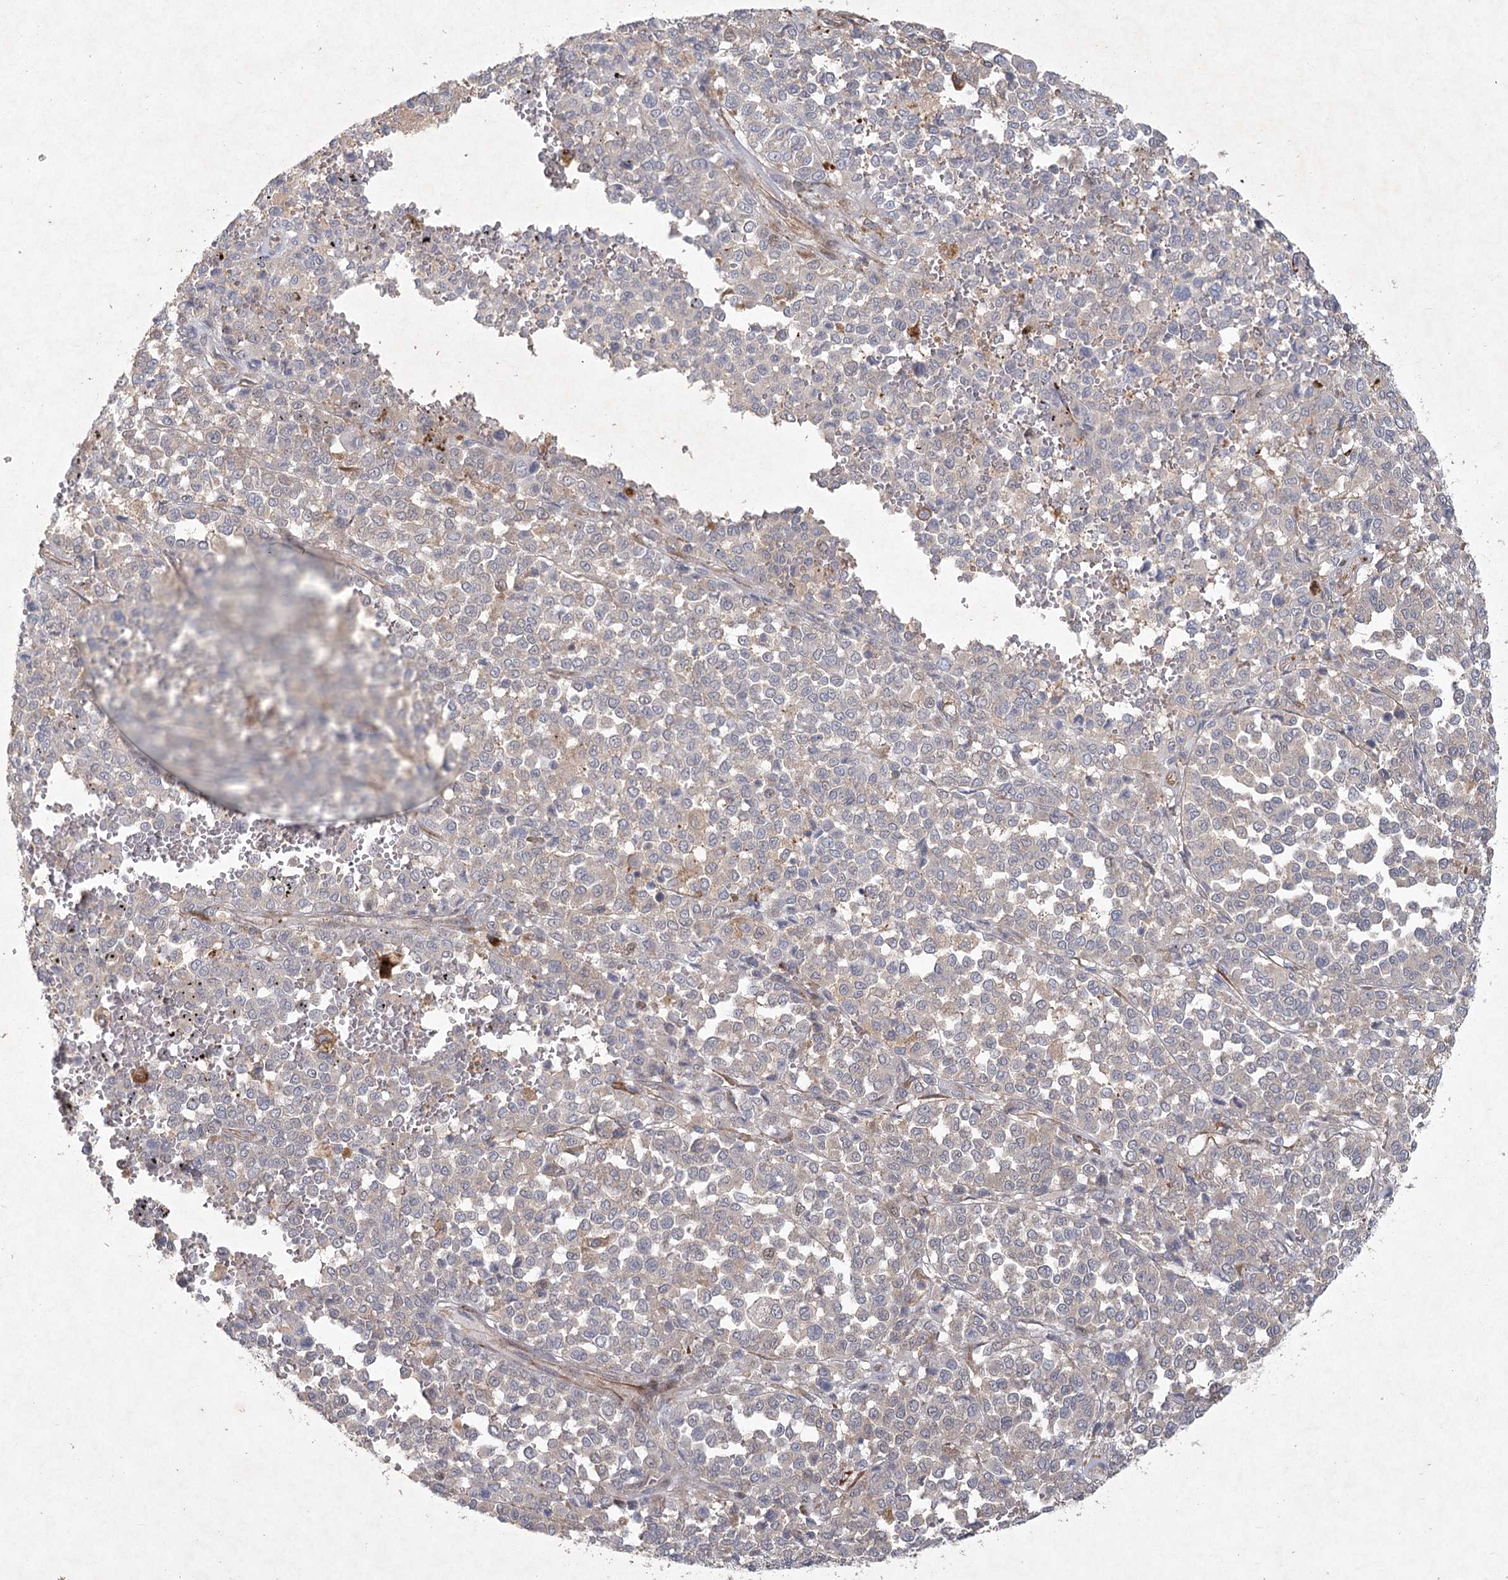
{"staining": {"intensity": "weak", "quantity": "25%-75%", "location": "cytoplasmic/membranous"}, "tissue": "melanoma", "cell_type": "Tumor cells", "image_type": "cancer", "snomed": [{"axis": "morphology", "description": "Malignant melanoma, Metastatic site"}, {"axis": "topography", "description": "Pancreas"}], "caption": "Melanoma tissue exhibits weak cytoplasmic/membranous staining in approximately 25%-75% of tumor cells", "gene": "FAM110C", "patient": {"sex": "female", "age": 30}}